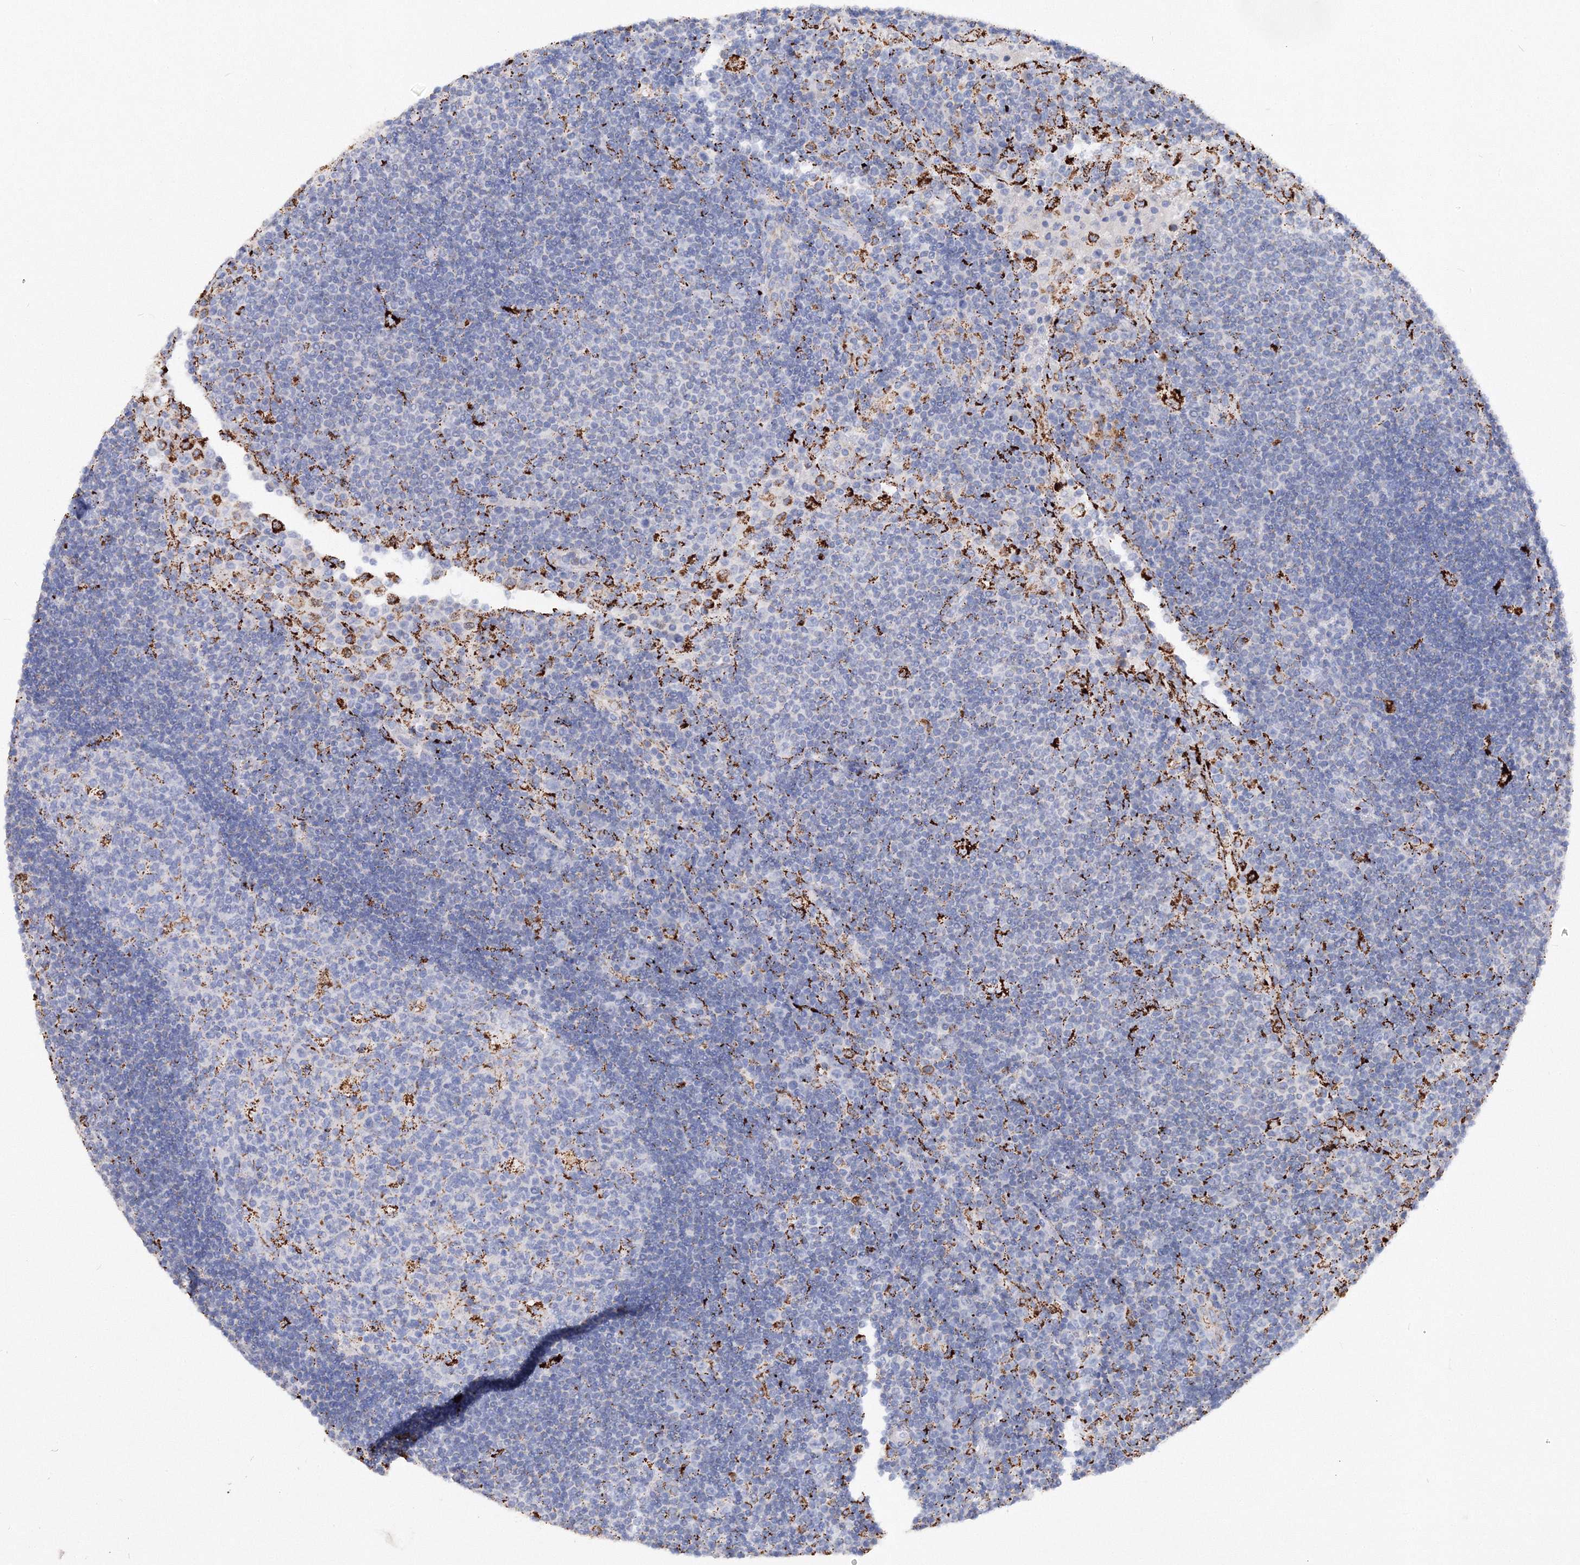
{"staining": {"intensity": "strong", "quantity": "<25%", "location": "cytoplasmic/membranous"}, "tissue": "lymph node", "cell_type": "Germinal center cells", "image_type": "normal", "snomed": [{"axis": "morphology", "description": "Normal tissue, NOS"}, {"axis": "topography", "description": "Lymph node"}], "caption": "Germinal center cells exhibit medium levels of strong cytoplasmic/membranous positivity in about <25% of cells in normal lymph node. (DAB (3,3'-diaminobenzidine) IHC with brightfield microscopy, high magnification).", "gene": "MERTK", "patient": {"sex": "female", "age": 53}}